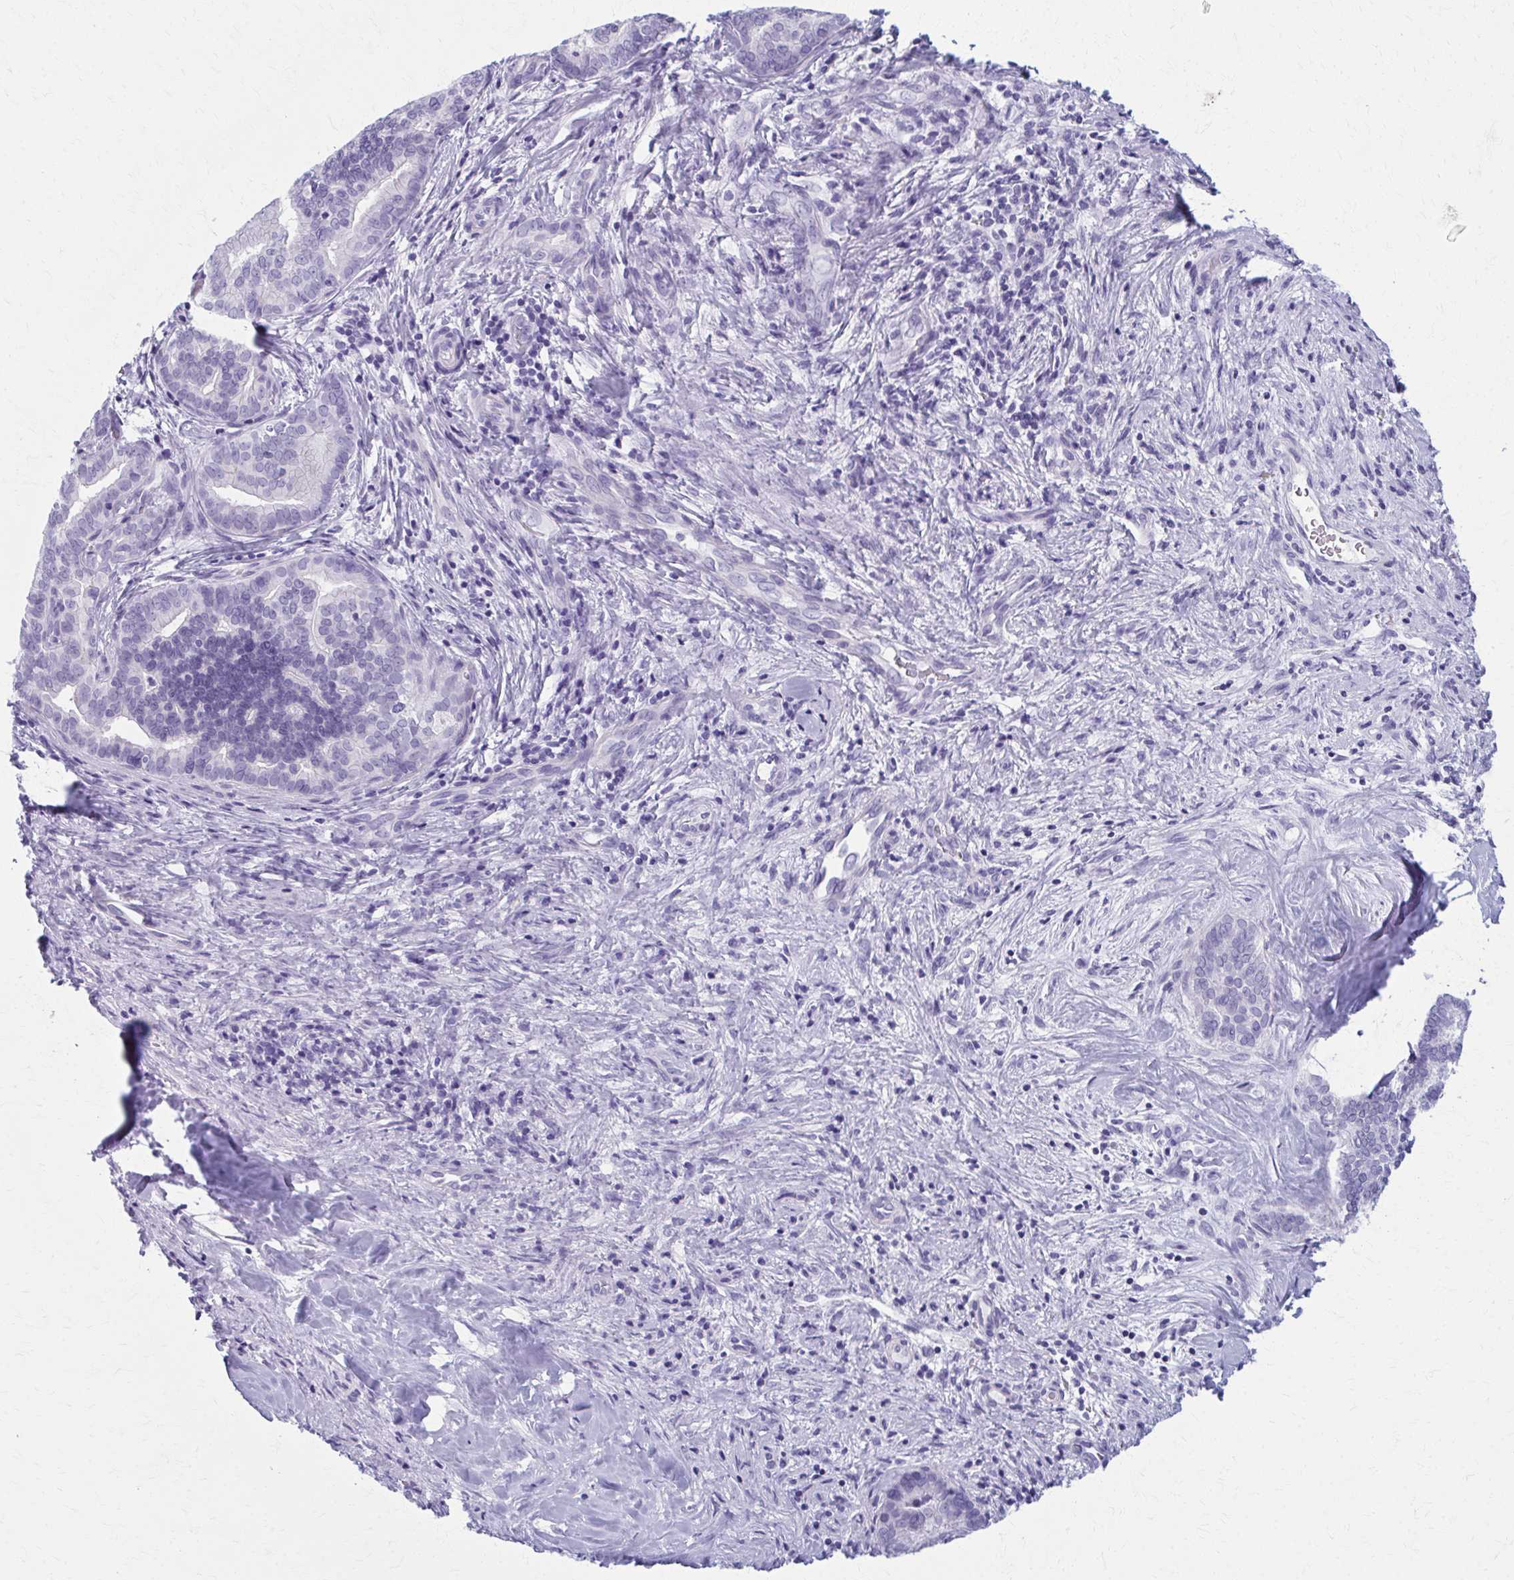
{"staining": {"intensity": "negative", "quantity": "none", "location": "none"}, "tissue": "liver cancer", "cell_type": "Tumor cells", "image_type": "cancer", "snomed": [{"axis": "morphology", "description": "Cholangiocarcinoma"}, {"axis": "topography", "description": "Liver"}], "caption": "The immunohistochemistry (IHC) micrograph has no significant positivity in tumor cells of cholangiocarcinoma (liver) tissue. The staining was performed using DAB (3,3'-diaminobenzidine) to visualize the protein expression in brown, while the nuclei were stained in blue with hematoxylin (Magnification: 20x).", "gene": "MPLKIP", "patient": {"sex": "female", "age": 64}}